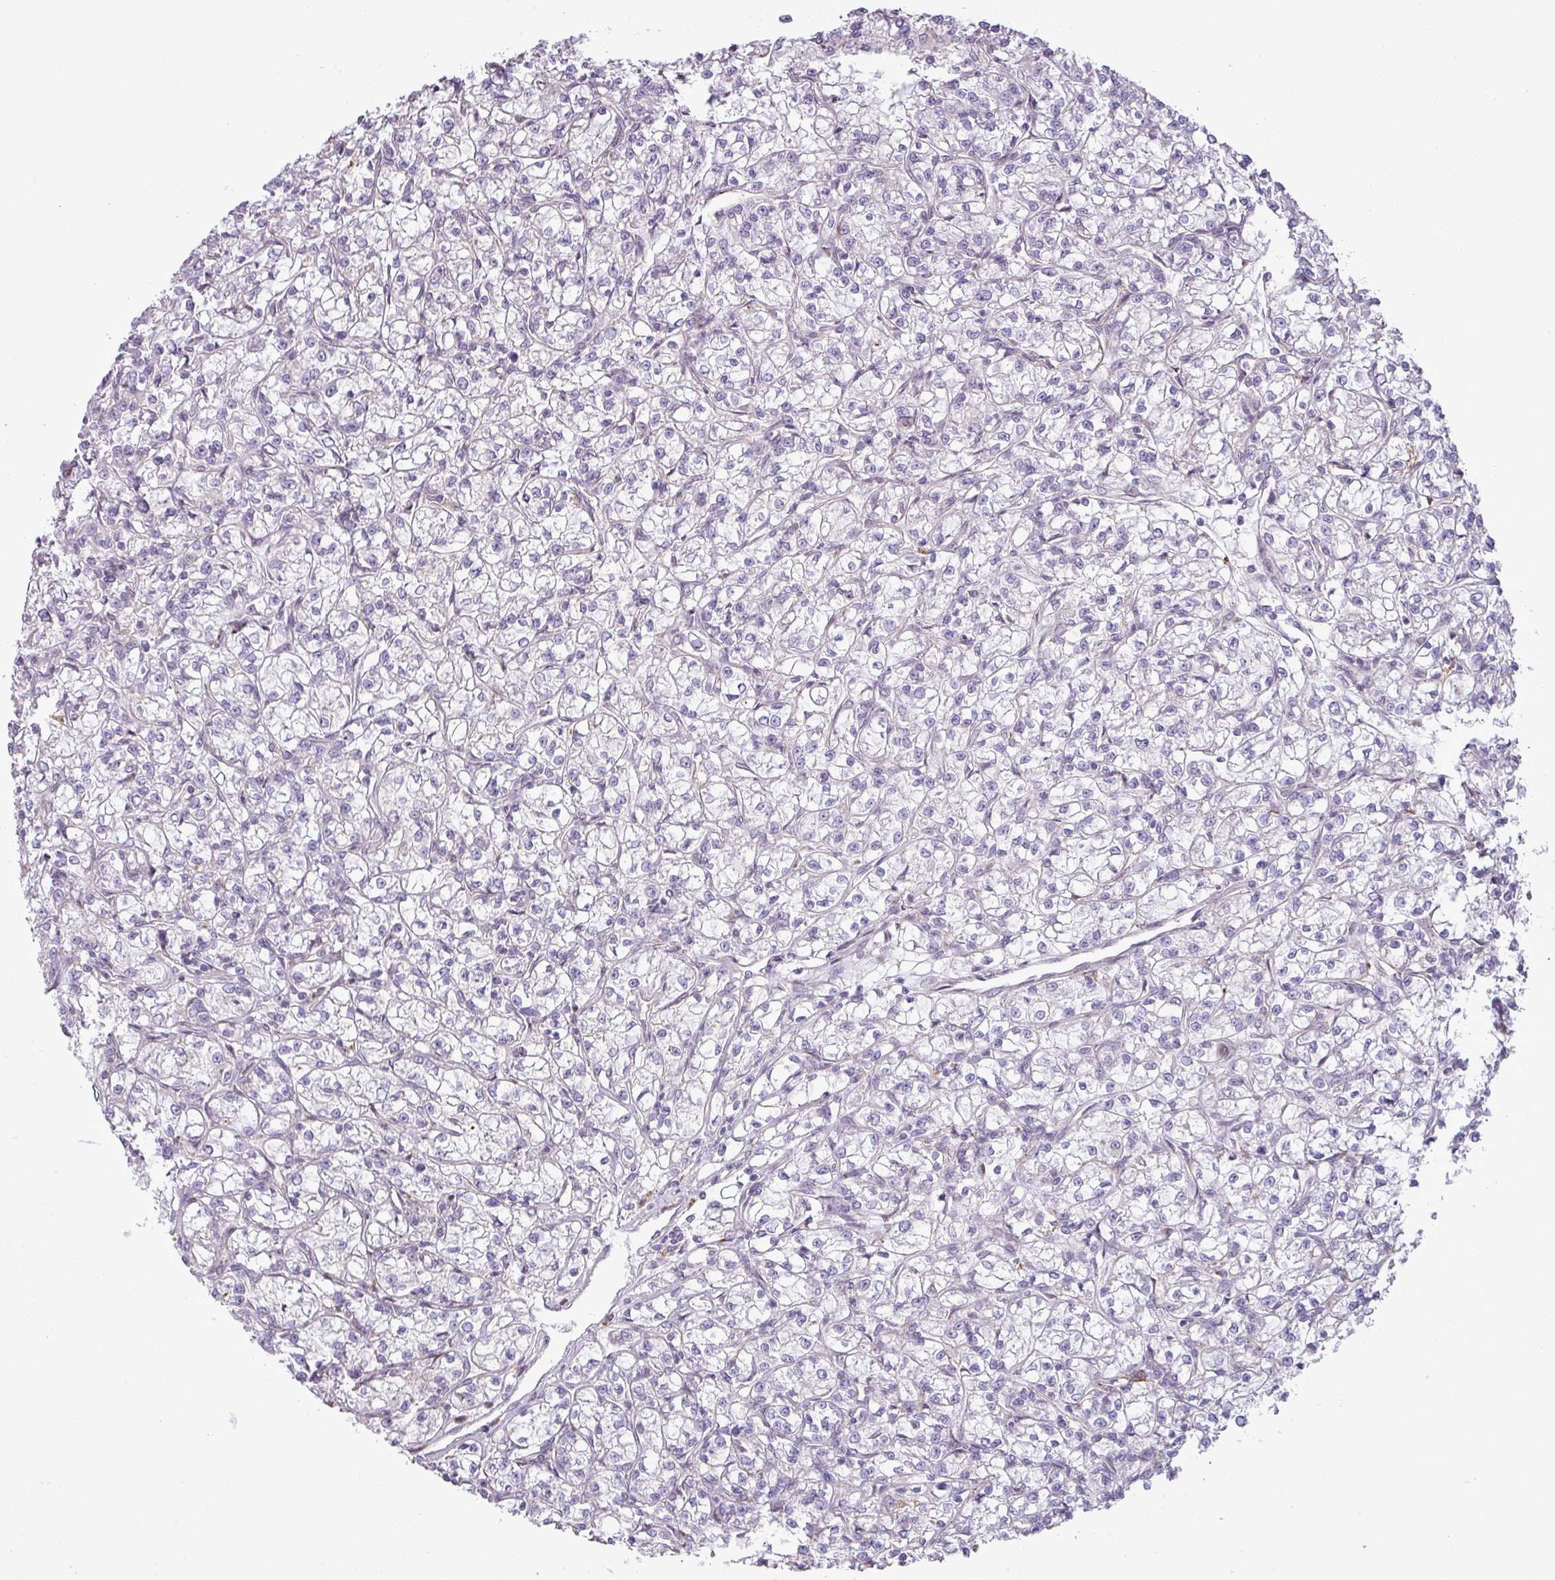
{"staining": {"intensity": "negative", "quantity": "none", "location": "none"}, "tissue": "renal cancer", "cell_type": "Tumor cells", "image_type": "cancer", "snomed": [{"axis": "morphology", "description": "Adenocarcinoma, NOS"}, {"axis": "topography", "description": "Kidney"}], "caption": "Tumor cells are negative for brown protein staining in adenocarcinoma (renal).", "gene": "CCDC144A", "patient": {"sex": "female", "age": 59}}